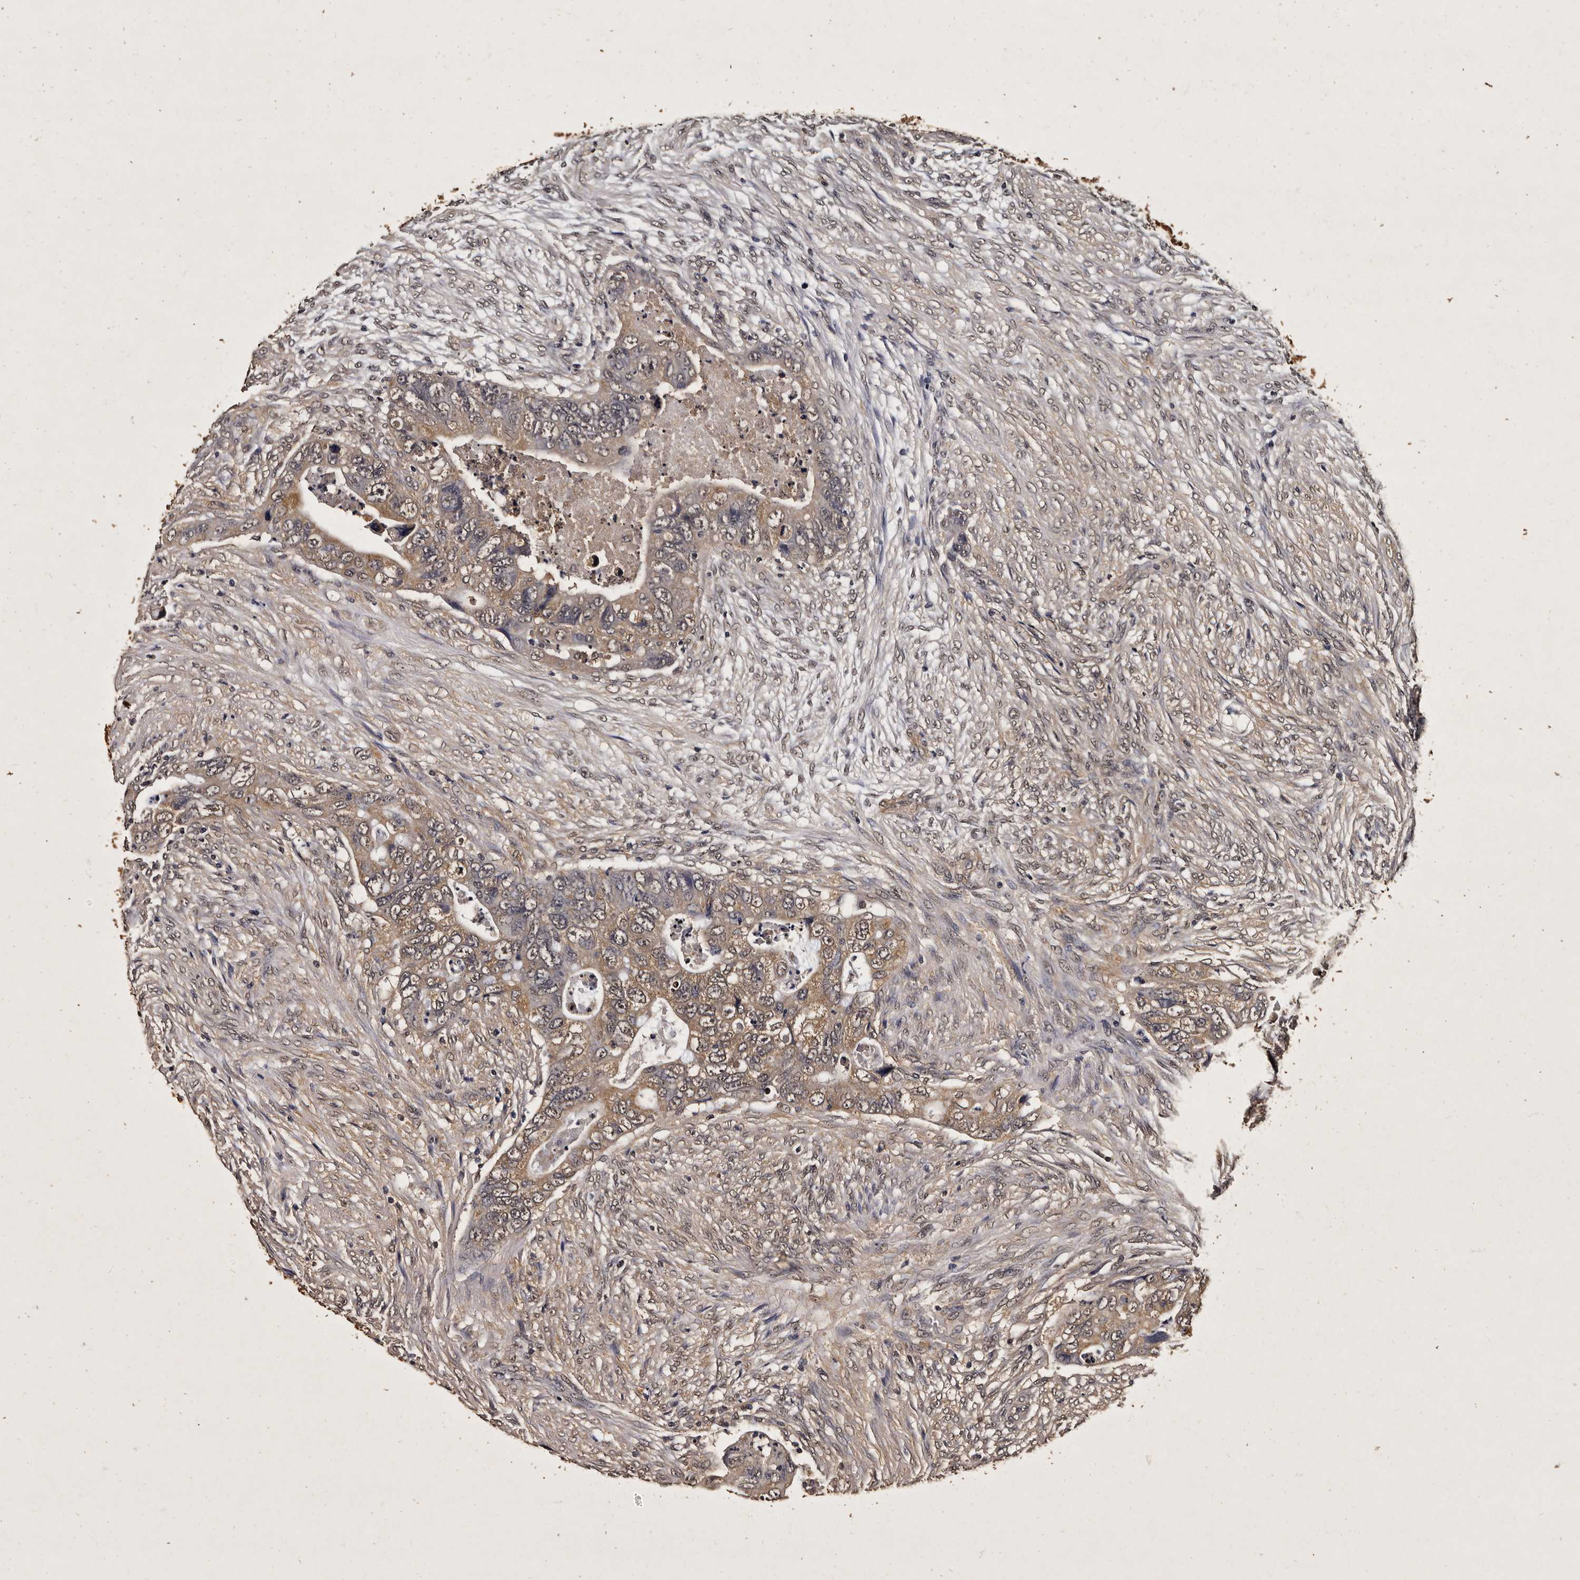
{"staining": {"intensity": "moderate", "quantity": "25%-75%", "location": "cytoplasmic/membranous"}, "tissue": "colorectal cancer", "cell_type": "Tumor cells", "image_type": "cancer", "snomed": [{"axis": "morphology", "description": "Adenocarcinoma, NOS"}, {"axis": "topography", "description": "Rectum"}], "caption": "Immunohistochemical staining of human colorectal cancer (adenocarcinoma) demonstrates moderate cytoplasmic/membranous protein staining in approximately 25%-75% of tumor cells.", "gene": "PARS2", "patient": {"sex": "male", "age": 63}}